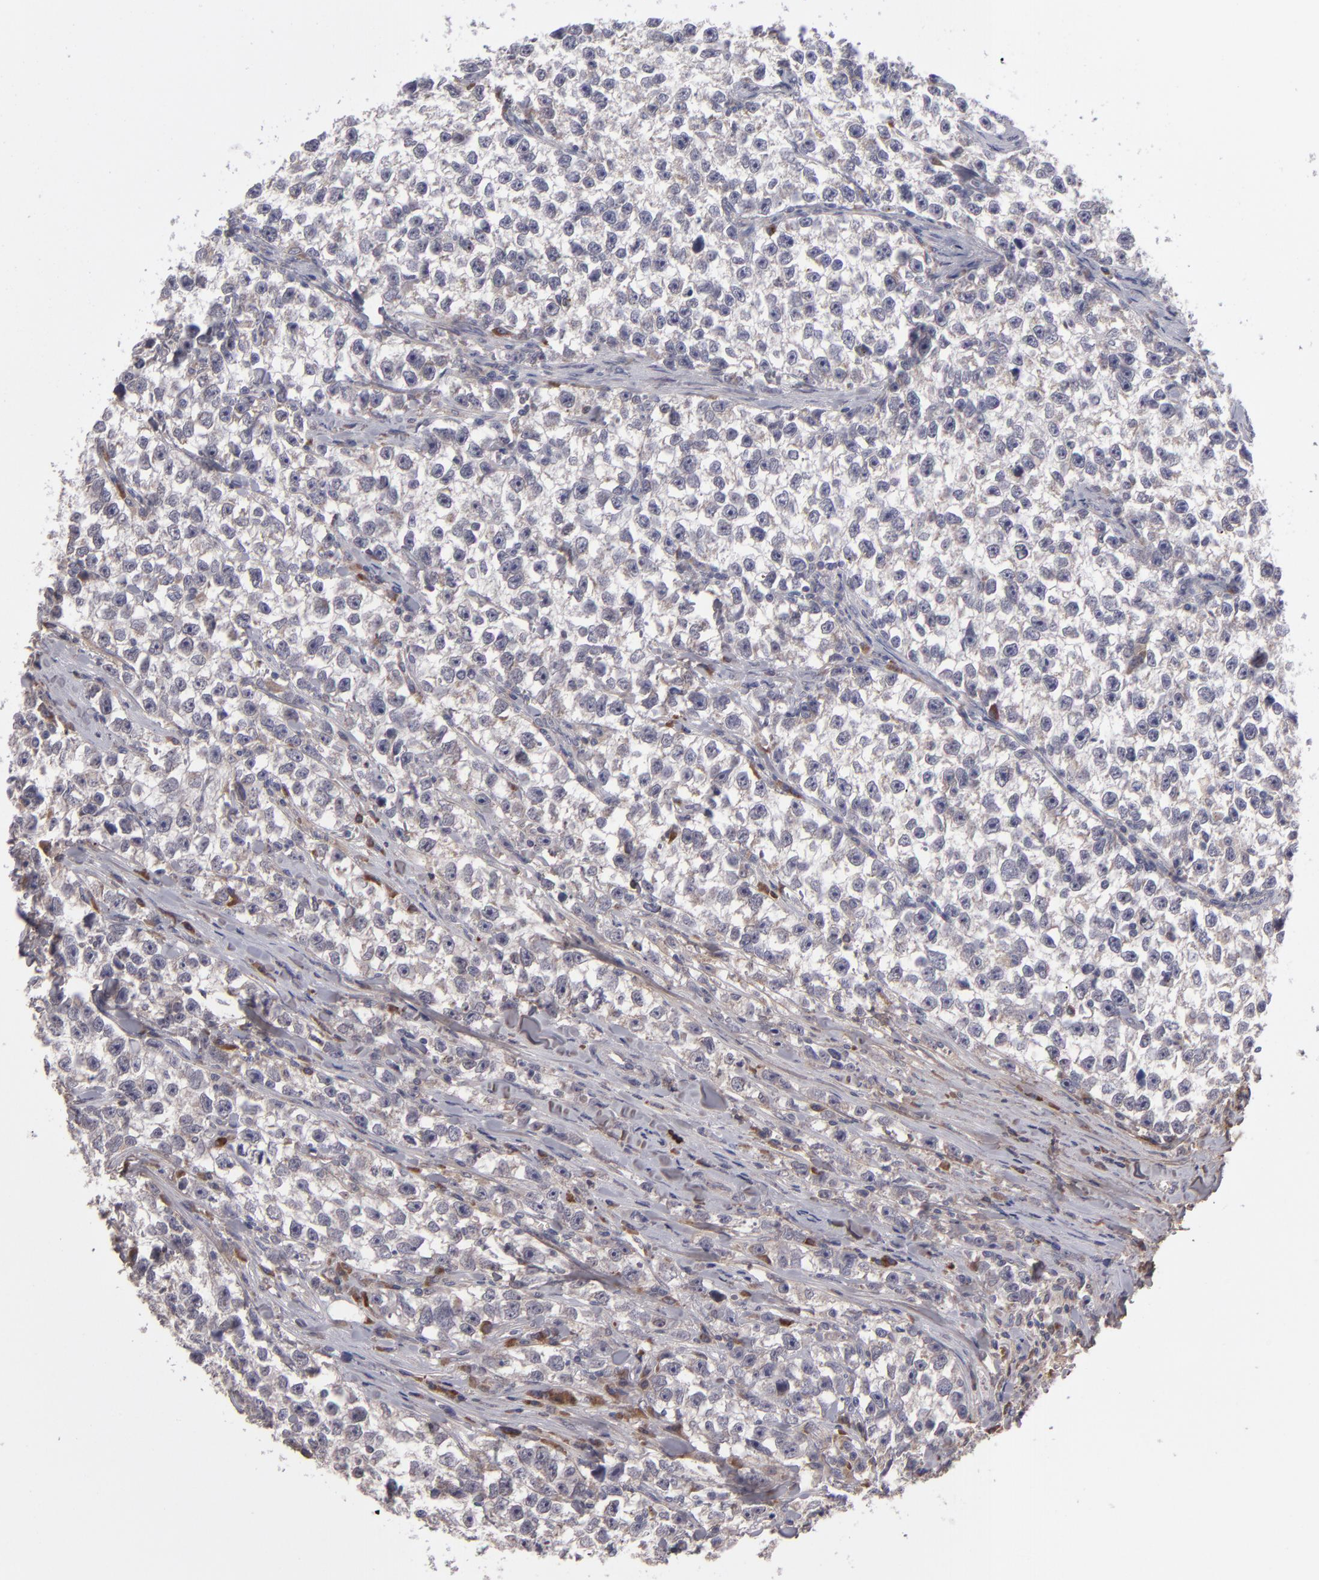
{"staining": {"intensity": "weak", "quantity": "<25%", "location": "cytoplasmic/membranous"}, "tissue": "testis cancer", "cell_type": "Tumor cells", "image_type": "cancer", "snomed": [{"axis": "morphology", "description": "Seminoma, NOS"}, {"axis": "morphology", "description": "Carcinoma, Embryonal, NOS"}, {"axis": "topography", "description": "Testis"}], "caption": "Protein analysis of testis cancer exhibits no significant expression in tumor cells. (Brightfield microscopy of DAB immunohistochemistry at high magnification).", "gene": "IL12A", "patient": {"sex": "male", "age": 30}}